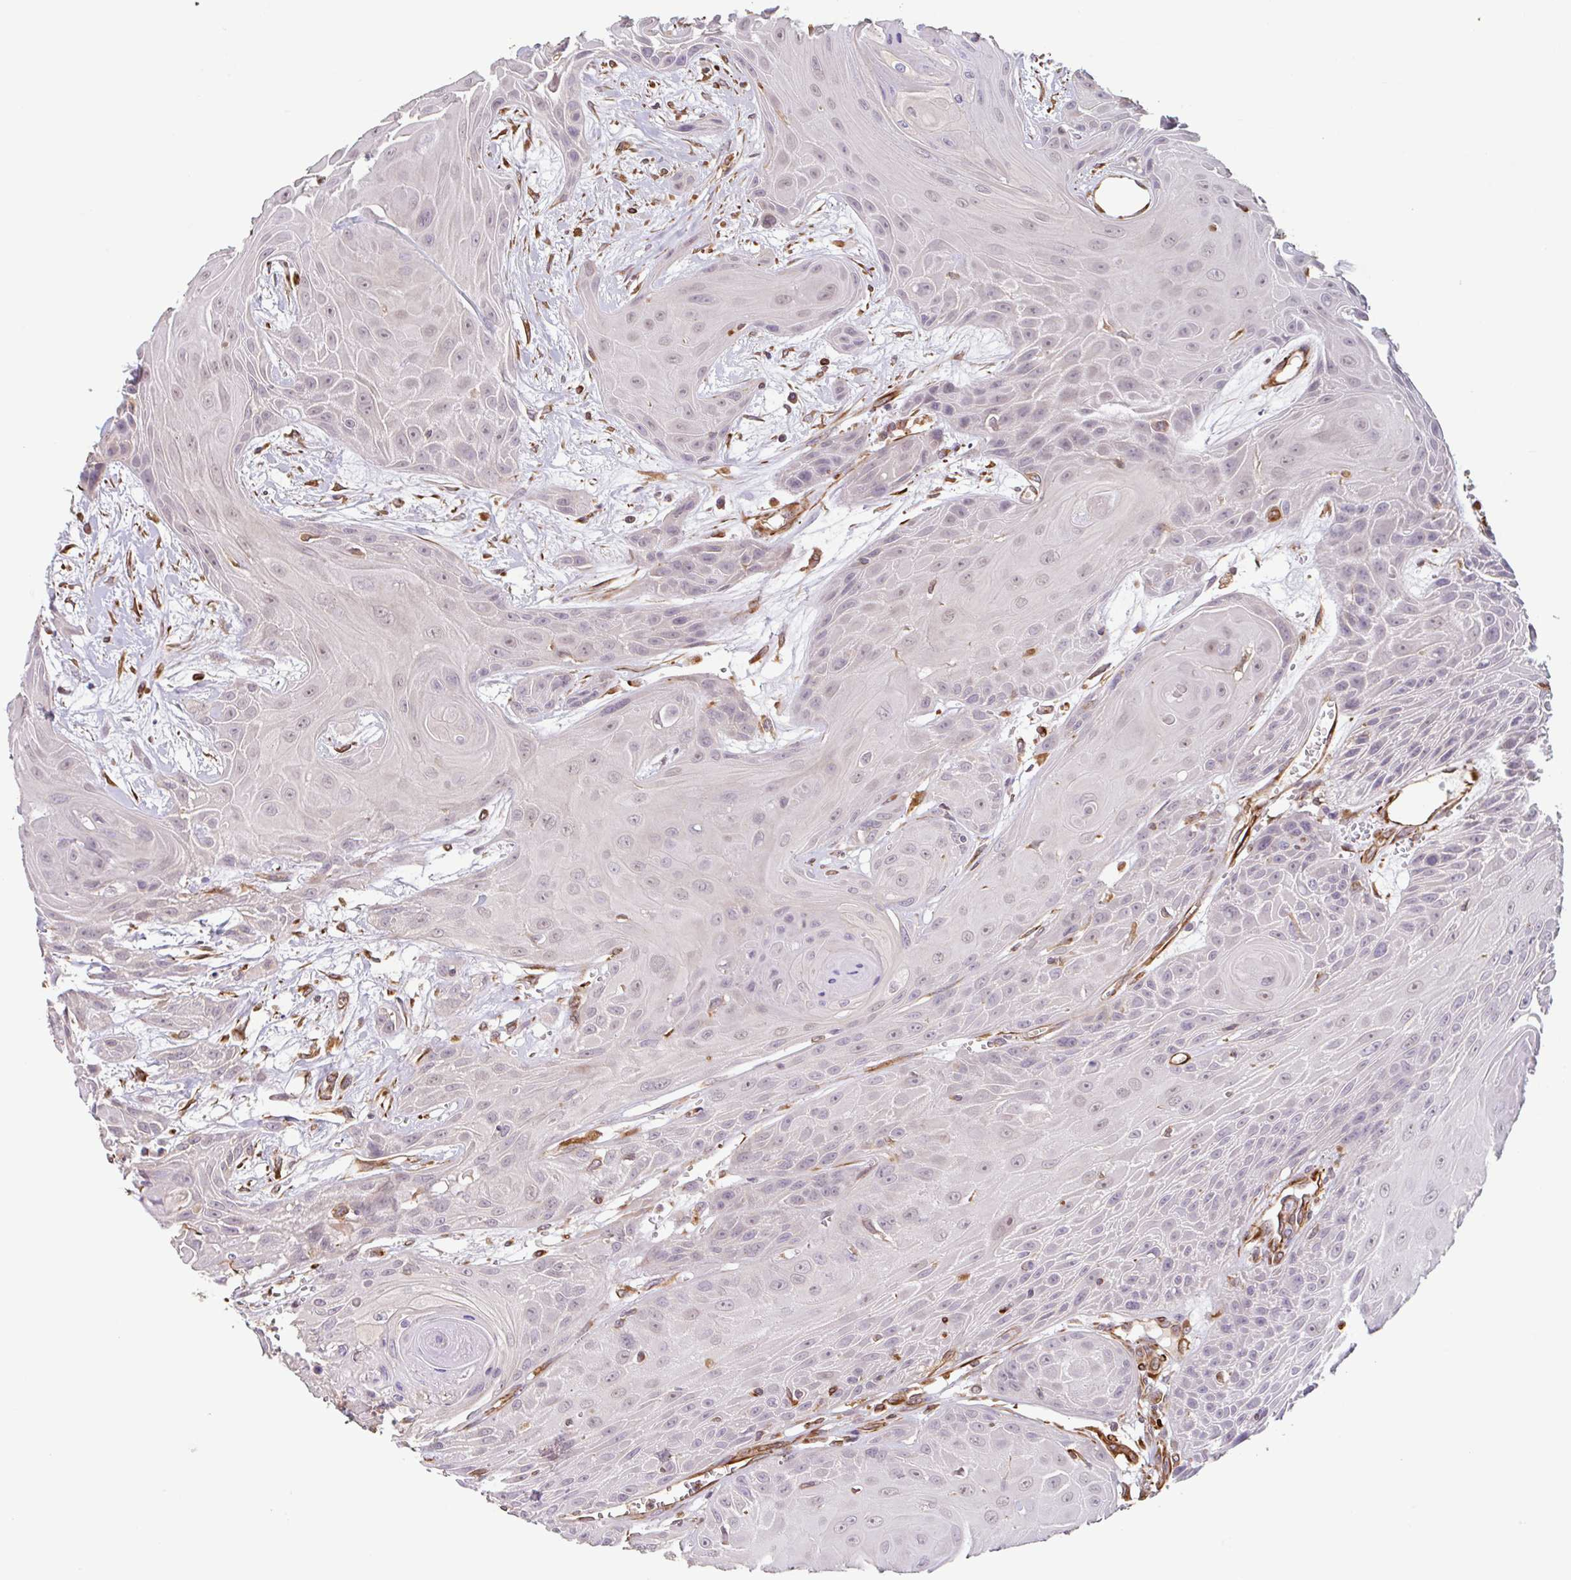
{"staining": {"intensity": "negative", "quantity": "none", "location": "none"}, "tissue": "head and neck cancer", "cell_type": "Tumor cells", "image_type": "cancer", "snomed": [{"axis": "morphology", "description": "Squamous cell carcinoma, NOS"}, {"axis": "topography", "description": "Head-Neck"}], "caption": "There is no significant expression in tumor cells of squamous cell carcinoma (head and neck). Nuclei are stained in blue.", "gene": "ZNF790", "patient": {"sex": "female", "age": 73}}